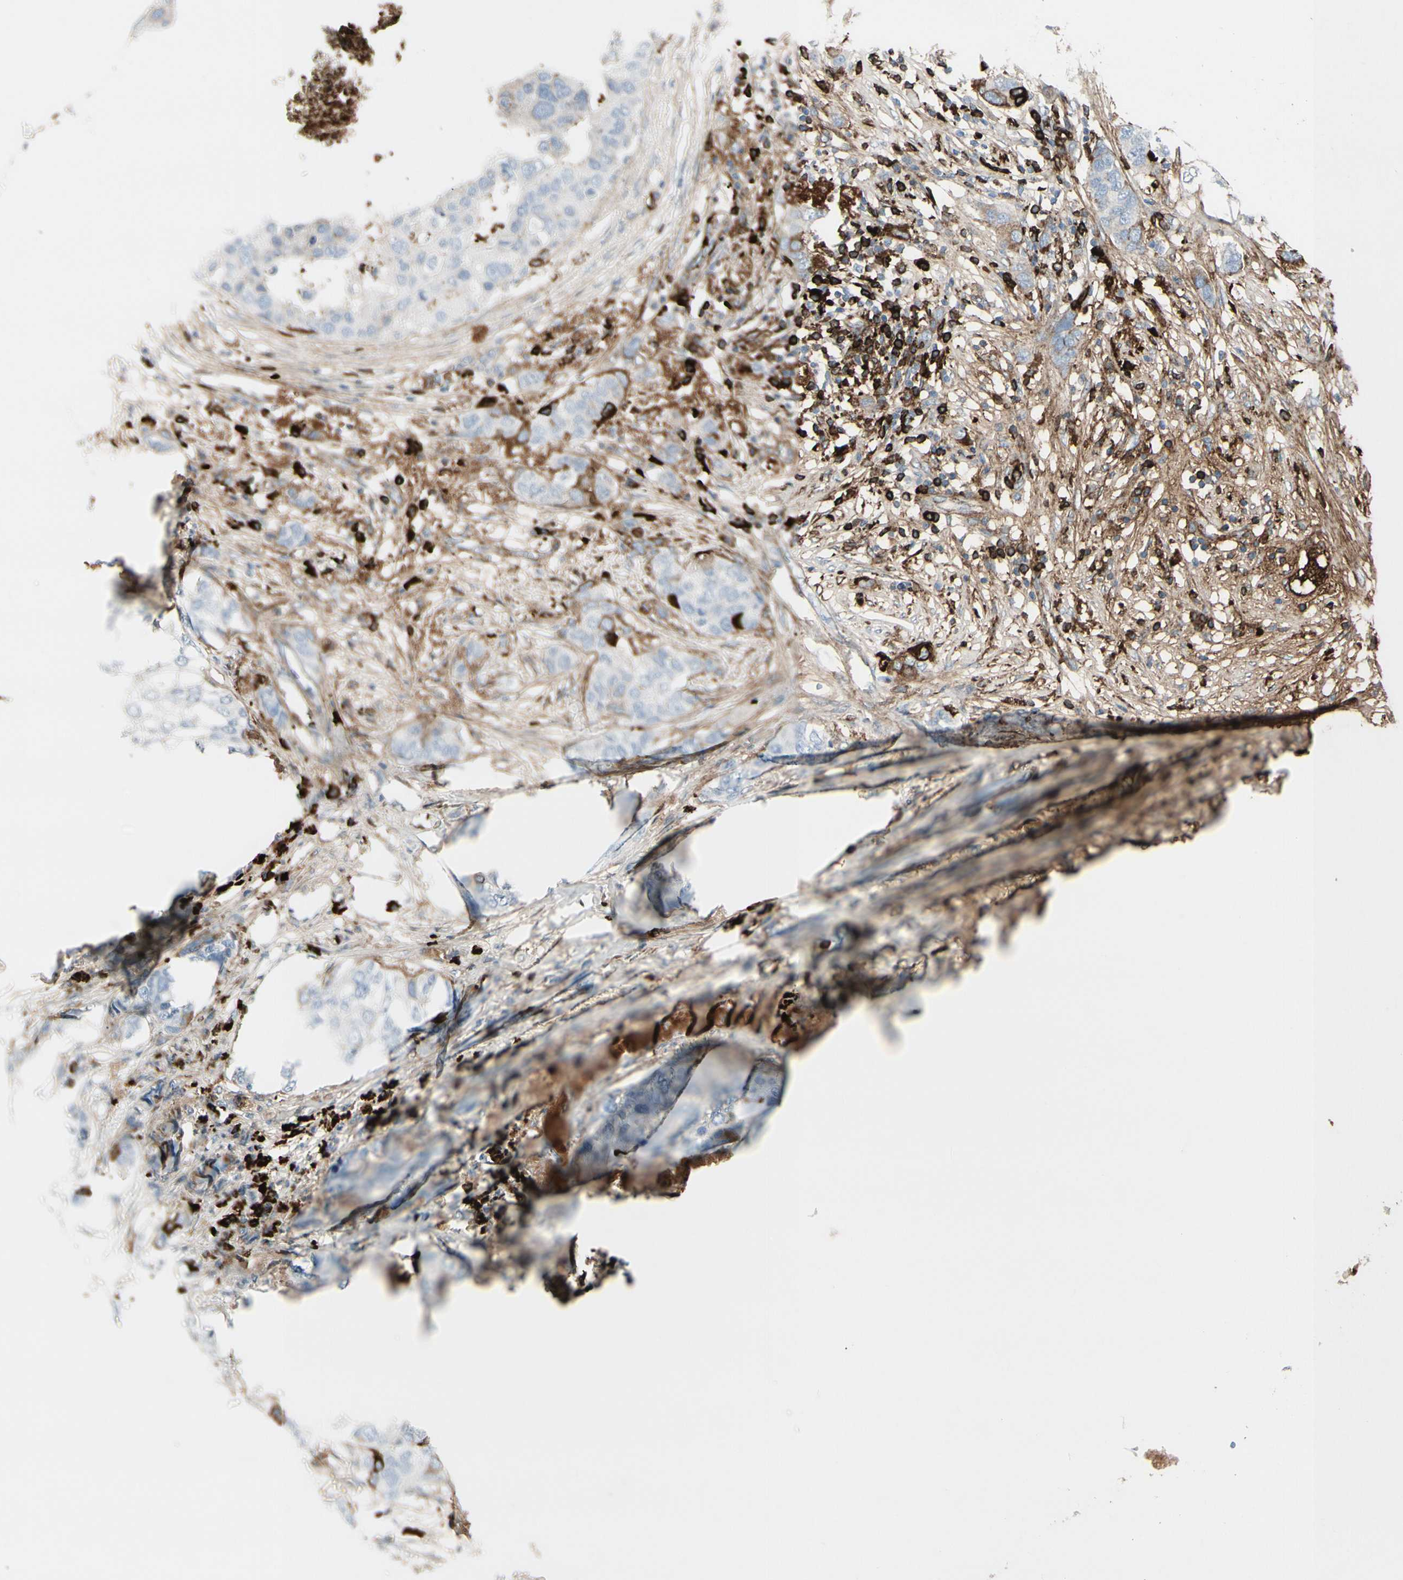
{"staining": {"intensity": "moderate", "quantity": "<25%", "location": "cytoplasmic/membranous"}, "tissue": "breast cancer", "cell_type": "Tumor cells", "image_type": "cancer", "snomed": [{"axis": "morphology", "description": "Duct carcinoma"}, {"axis": "topography", "description": "Breast"}], "caption": "The immunohistochemical stain highlights moderate cytoplasmic/membranous positivity in tumor cells of breast cancer tissue.", "gene": "IGHG1", "patient": {"sex": "female", "age": 50}}